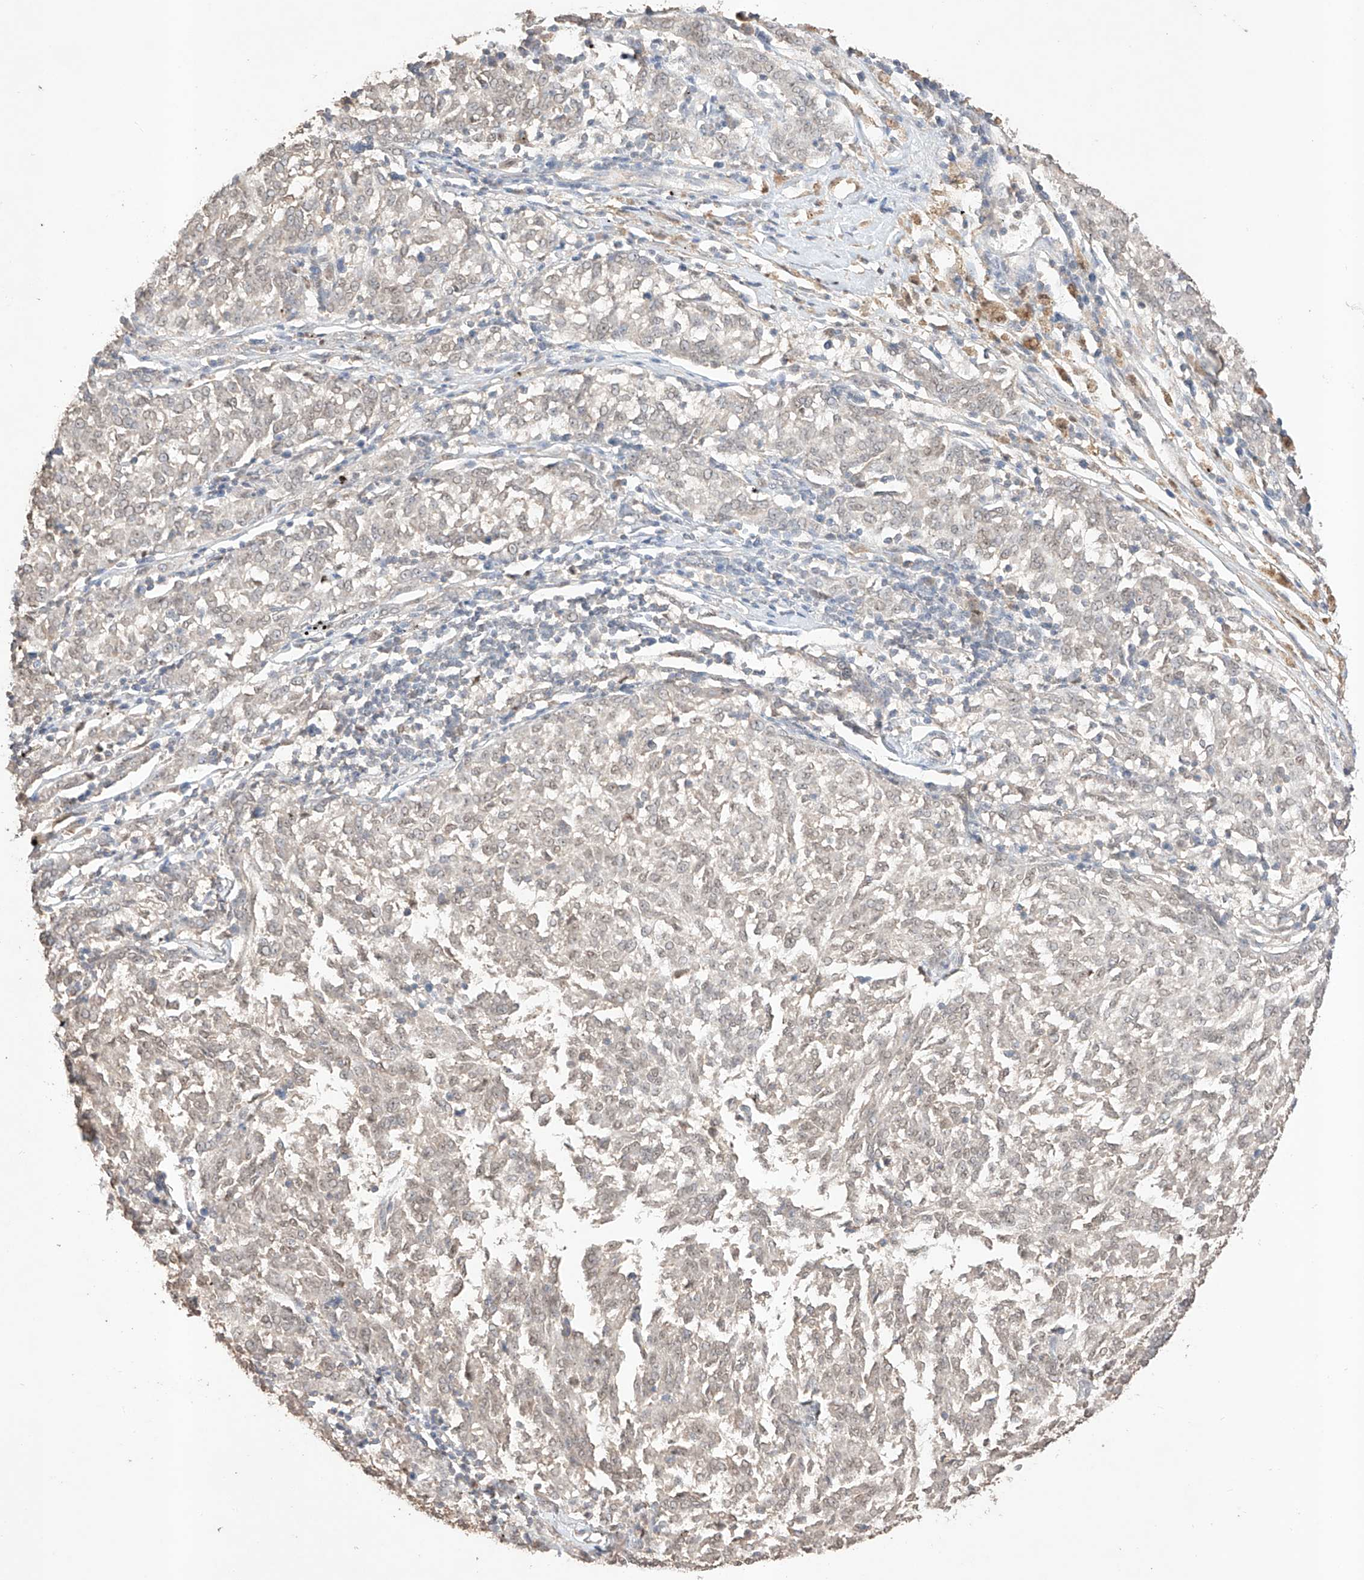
{"staining": {"intensity": "weak", "quantity": "<25%", "location": "nuclear"}, "tissue": "melanoma", "cell_type": "Tumor cells", "image_type": "cancer", "snomed": [{"axis": "morphology", "description": "Malignant melanoma, NOS"}, {"axis": "topography", "description": "Skin"}], "caption": "Tumor cells are negative for brown protein staining in melanoma.", "gene": "APIP", "patient": {"sex": "female", "age": 72}}